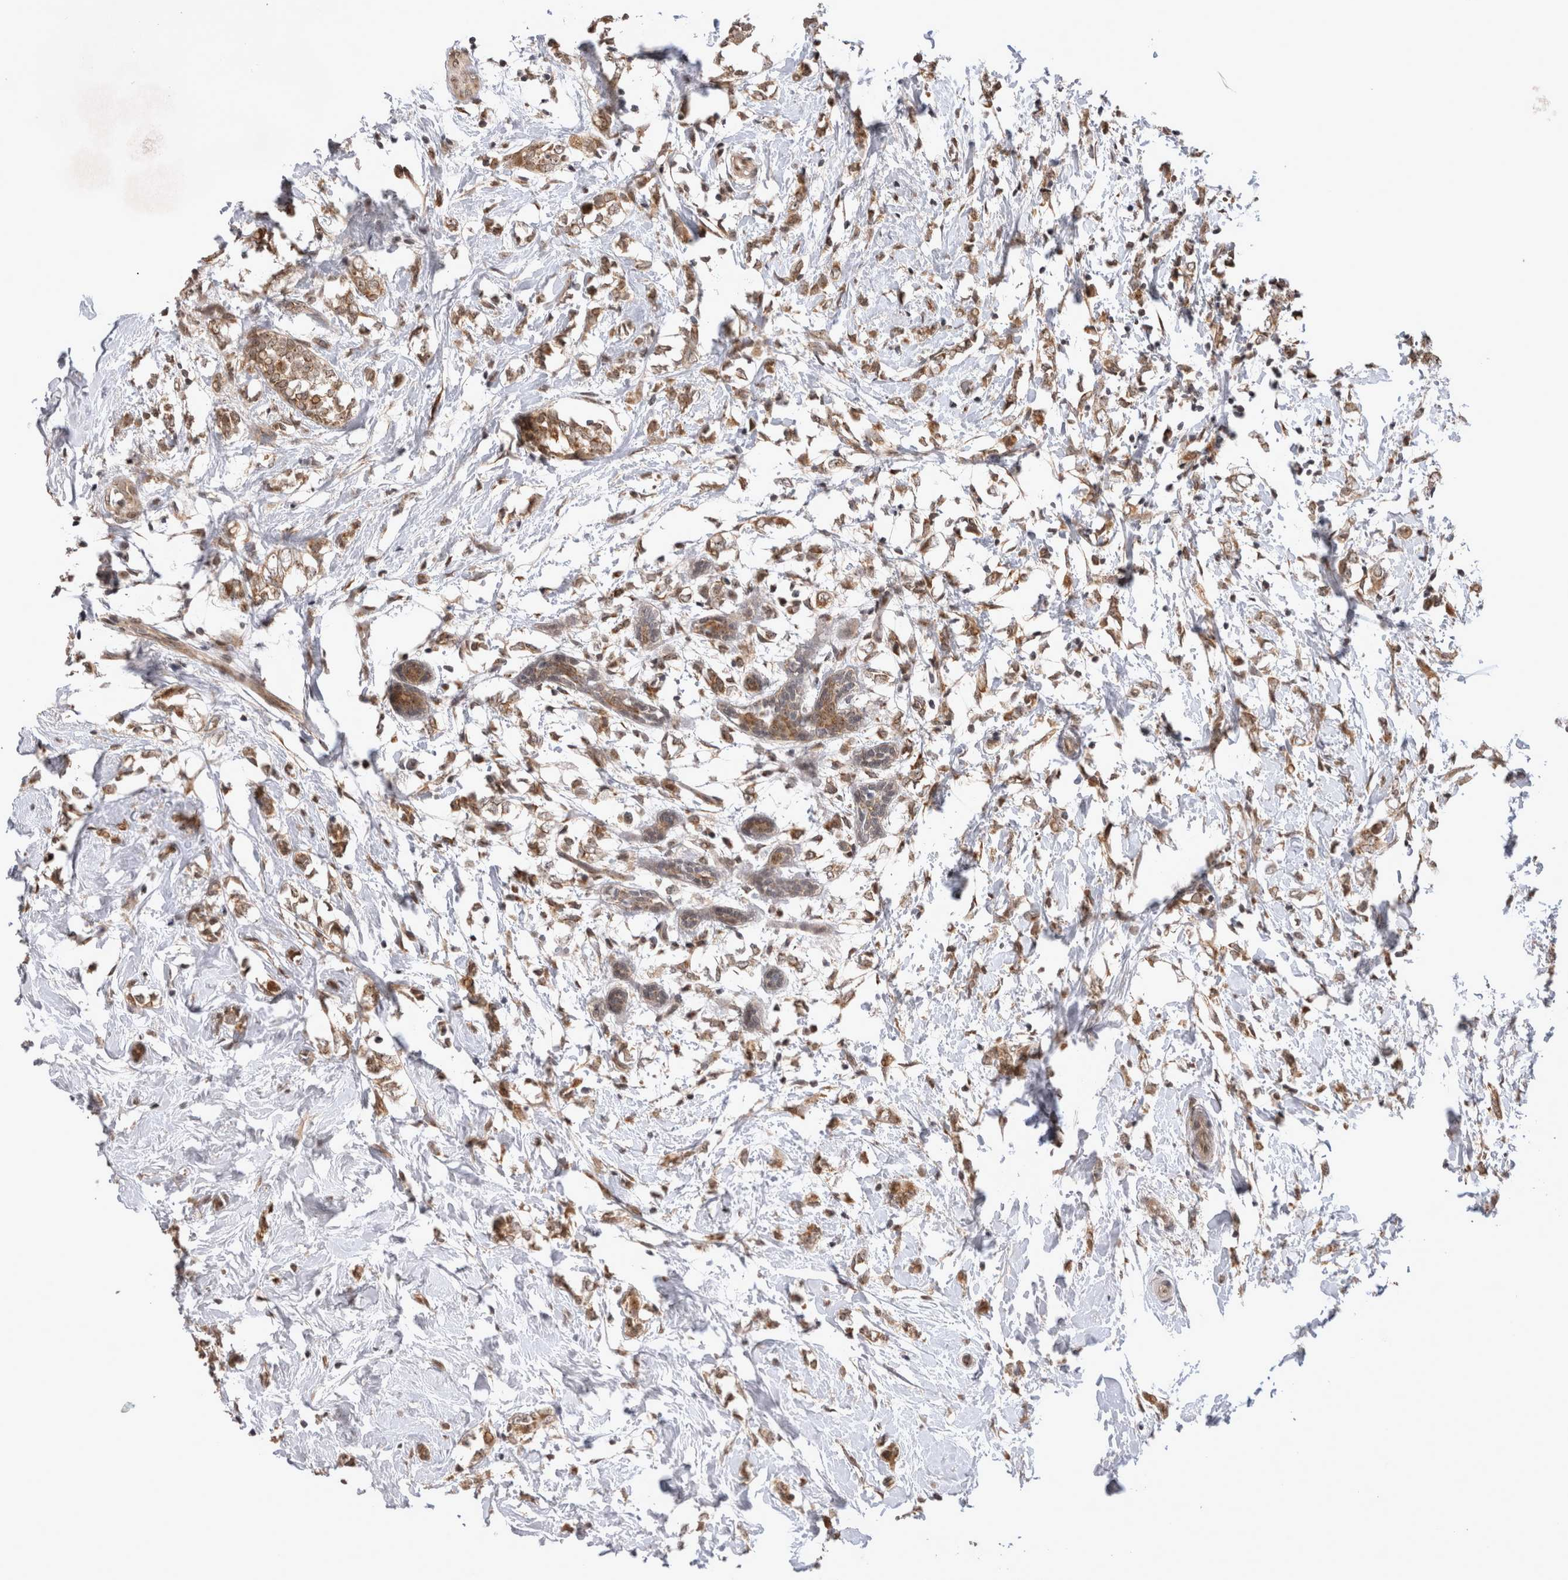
{"staining": {"intensity": "moderate", "quantity": ">75%", "location": "cytoplasmic/membranous,nuclear"}, "tissue": "breast cancer", "cell_type": "Tumor cells", "image_type": "cancer", "snomed": [{"axis": "morphology", "description": "Normal tissue, NOS"}, {"axis": "morphology", "description": "Lobular carcinoma"}, {"axis": "topography", "description": "Breast"}], "caption": "Tumor cells reveal medium levels of moderate cytoplasmic/membranous and nuclear staining in approximately >75% of cells in human breast lobular carcinoma.", "gene": "TMEM65", "patient": {"sex": "female", "age": 47}}